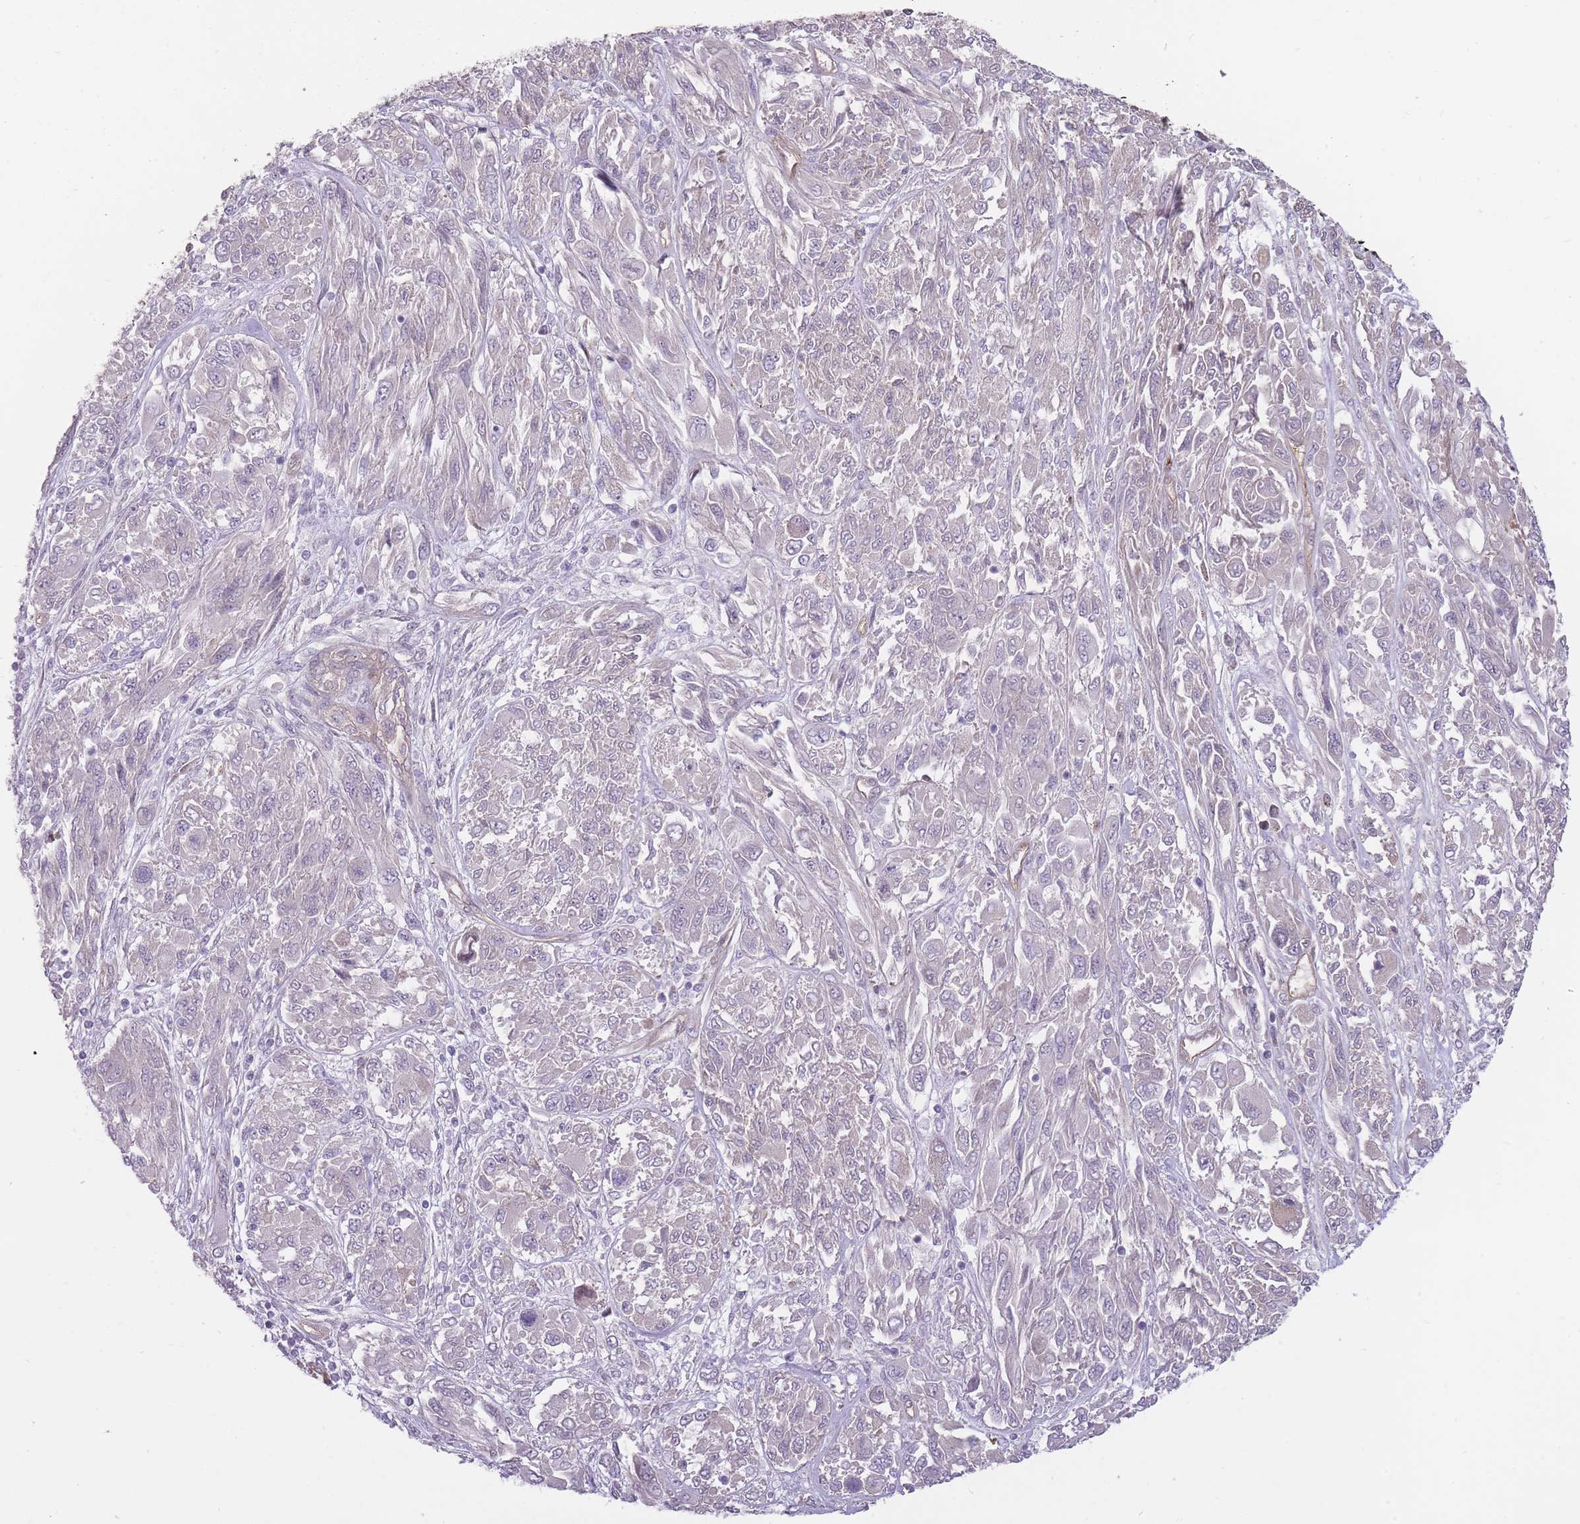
{"staining": {"intensity": "negative", "quantity": "none", "location": "none"}, "tissue": "melanoma", "cell_type": "Tumor cells", "image_type": "cancer", "snomed": [{"axis": "morphology", "description": "Malignant melanoma, NOS"}, {"axis": "topography", "description": "Skin"}], "caption": "Immunohistochemistry (IHC) photomicrograph of neoplastic tissue: human malignant melanoma stained with DAB exhibits no significant protein staining in tumor cells.", "gene": "PGRMC2", "patient": {"sex": "female", "age": 91}}